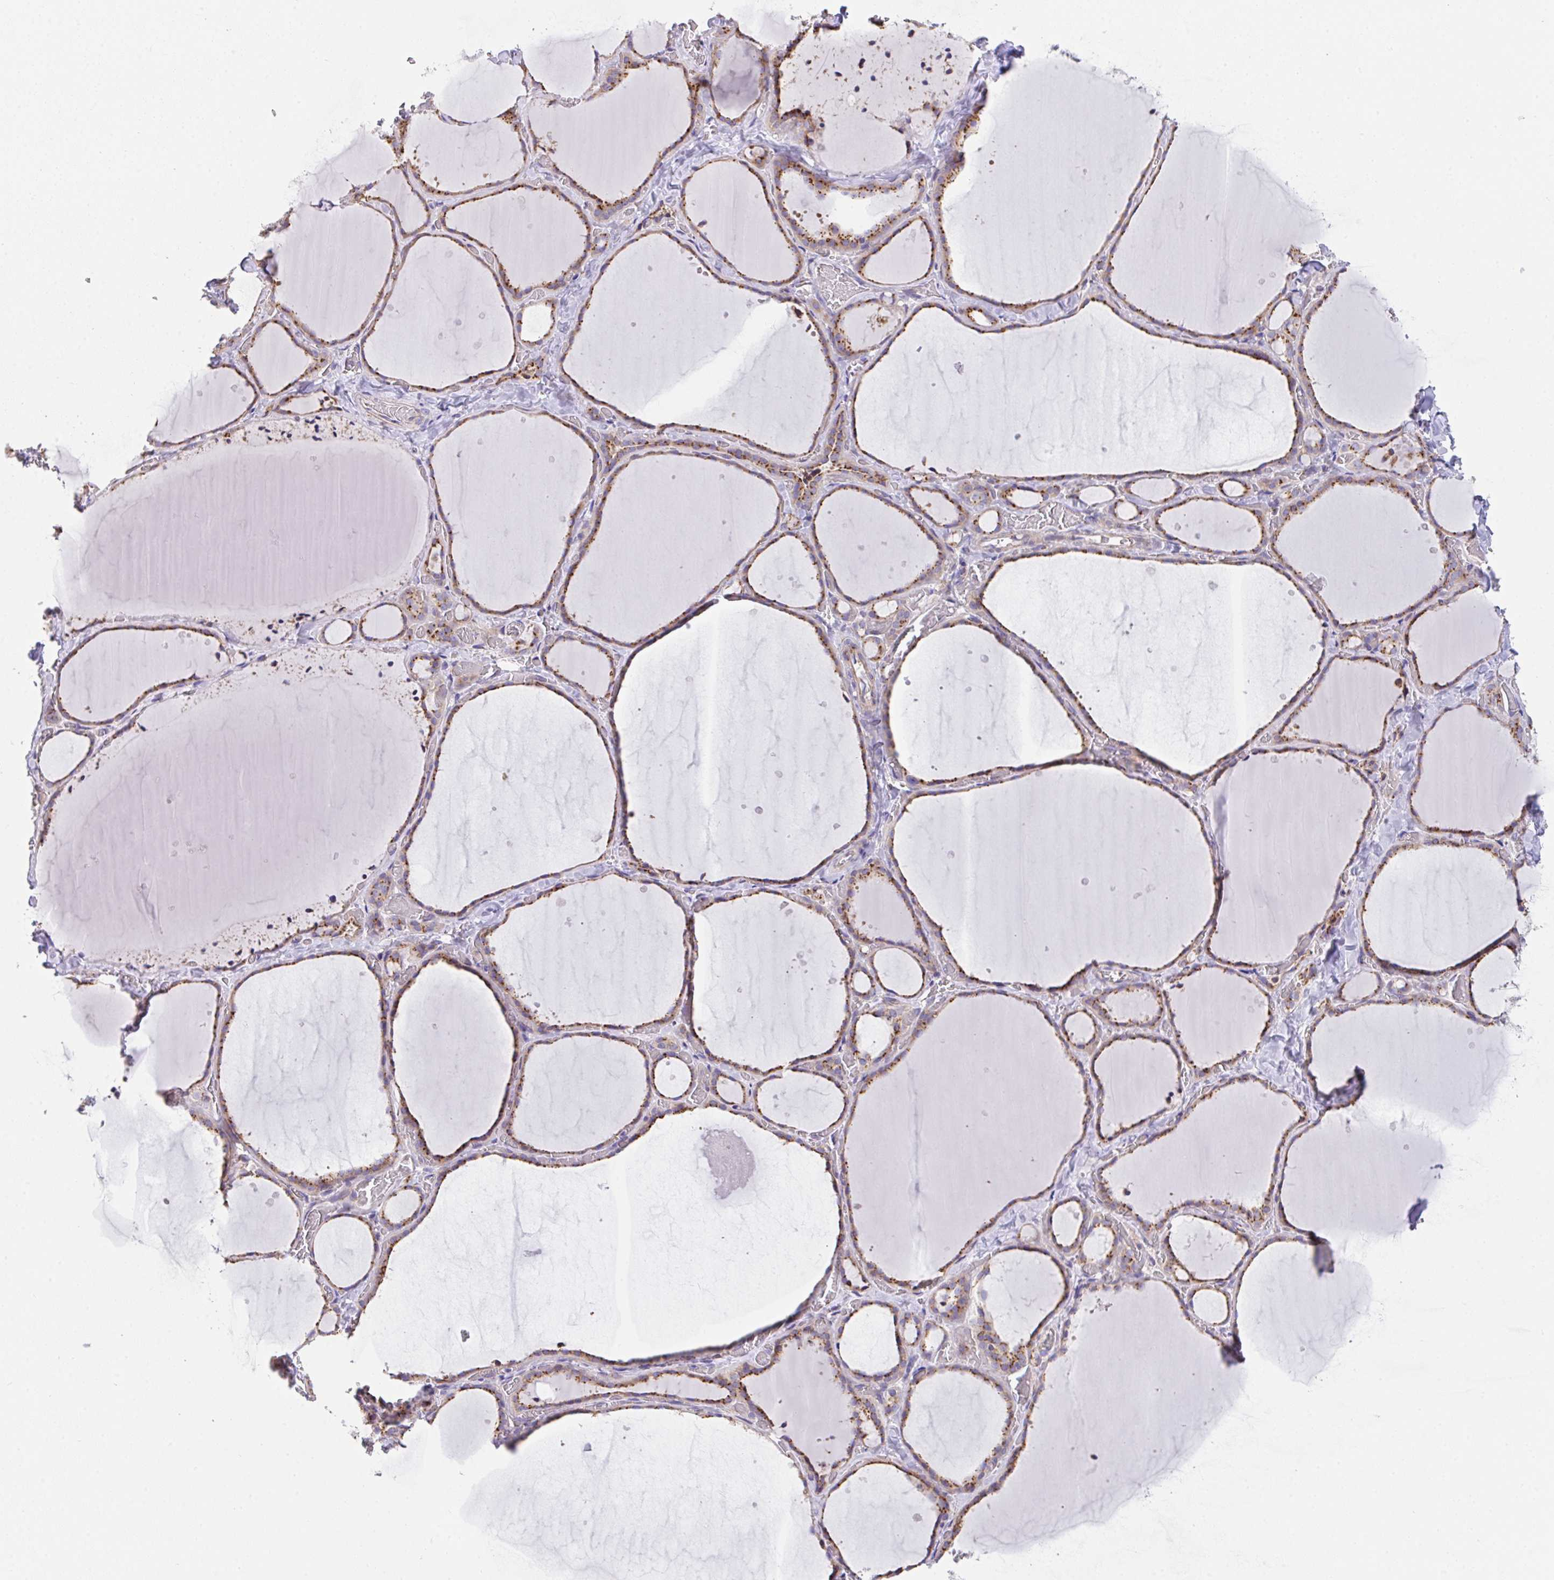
{"staining": {"intensity": "moderate", "quantity": ">75%", "location": "cytoplasmic/membranous"}, "tissue": "thyroid gland", "cell_type": "Glandular cells", "image_type": "normal", "snomed": [{"axis": "morphology", "description": "Normal tissue, NOS"}, {"axis": "topography", "description": "Thyroid gland"}], "caption": "Approximately >75% of glandular cells in normal thyroid gland reveal moderate cytoplasmic/membranous protein positivity as visualized by brown immunohistochemical staining.", "gene": "MIA3", "patient": {"sex": "female", "age": 36}}